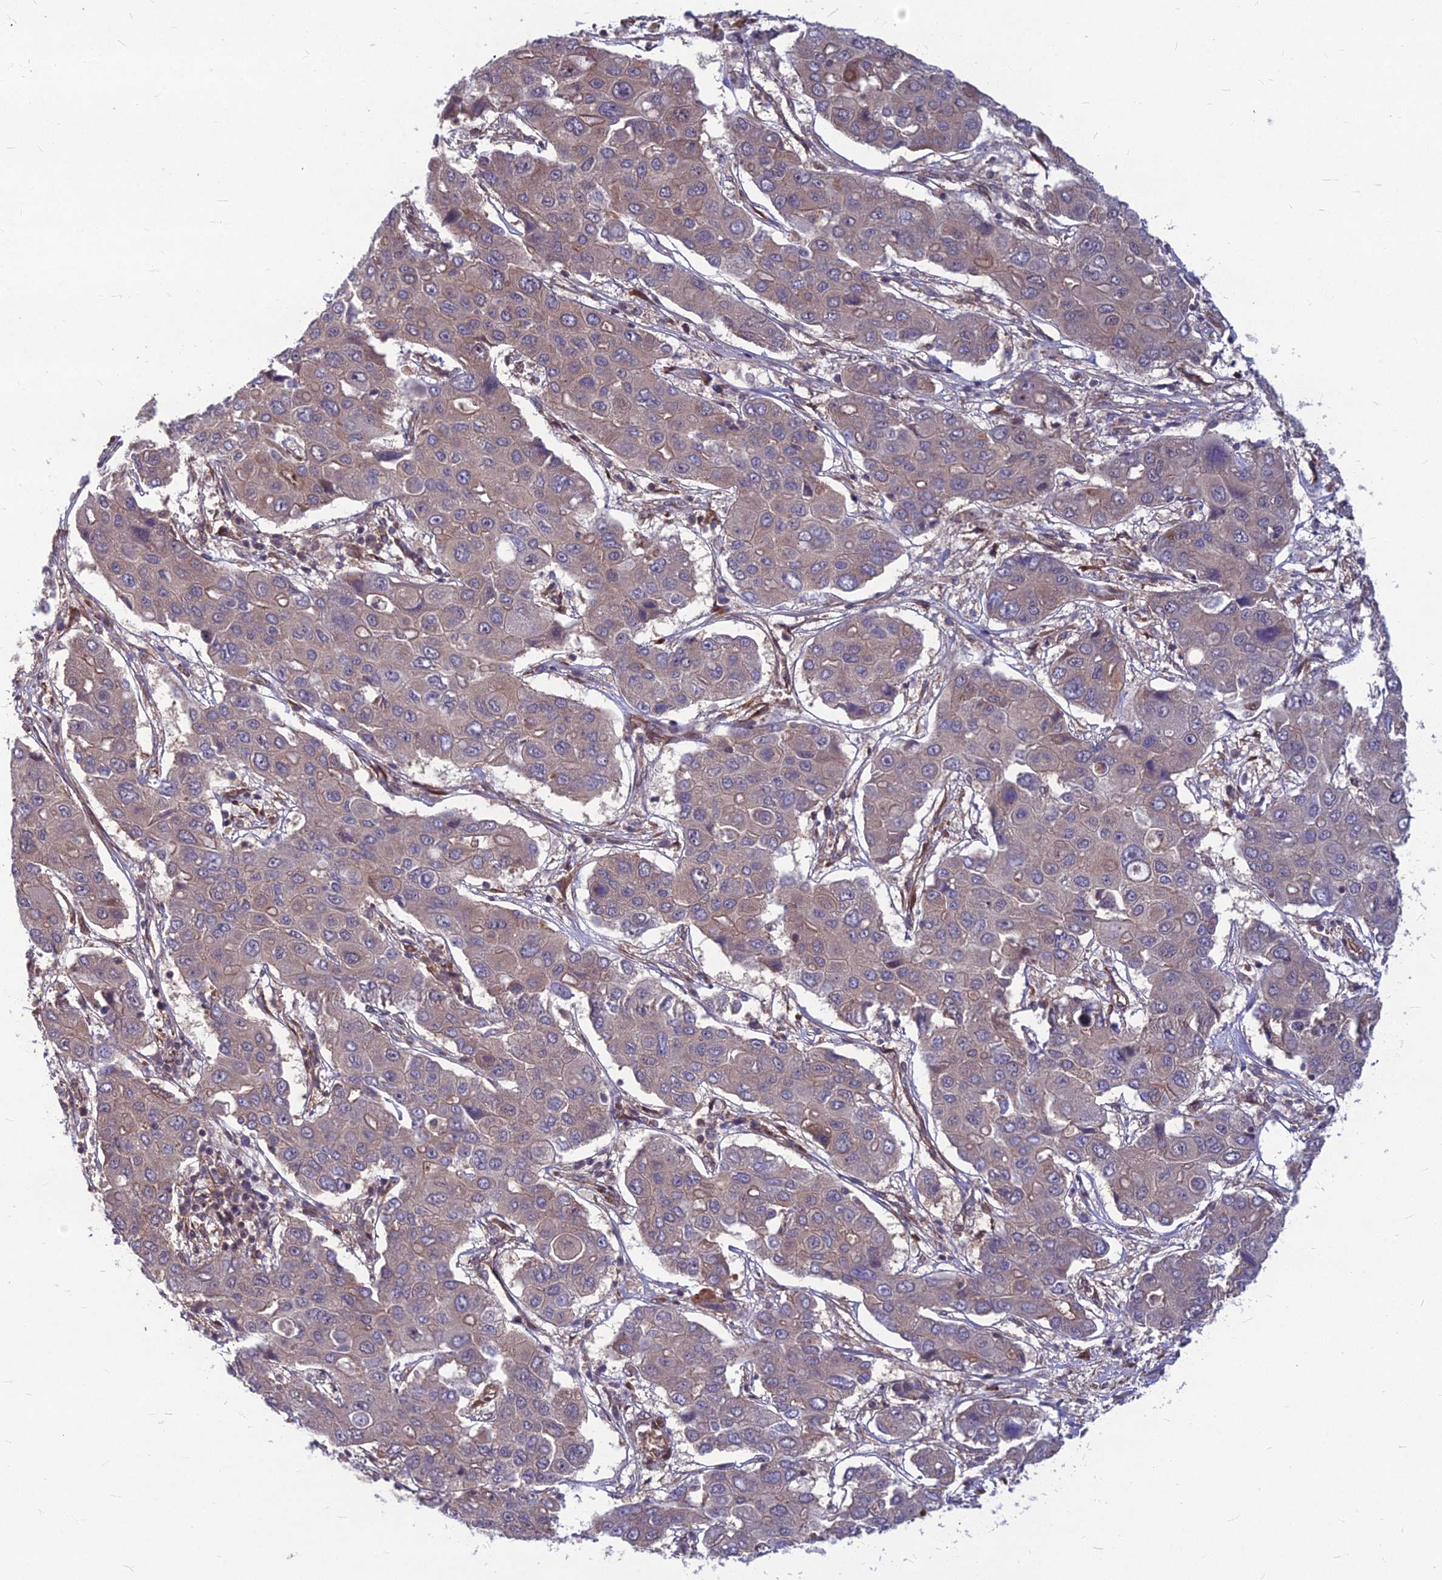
{"staining": {"intensity": "weak", "quantity": "<25%", "location": "cytoplasmic/membranous"}, "tissue": "liver cancer", "cell_type": "Tumor cells", "image_type": "cancer", "snomed": [{"axis": "morphology", "description": "Cholangiocarcinoma"}, {"axis": "topography", "description": "Liver"}], "caption": "This is an immunohistochemistry (IHC) photomicrograph of liver cholangiocarcinoma. There is no staining in tumor cells.", "gene": "MFSD8", "patient": {"sex": "male", "age": 67}}